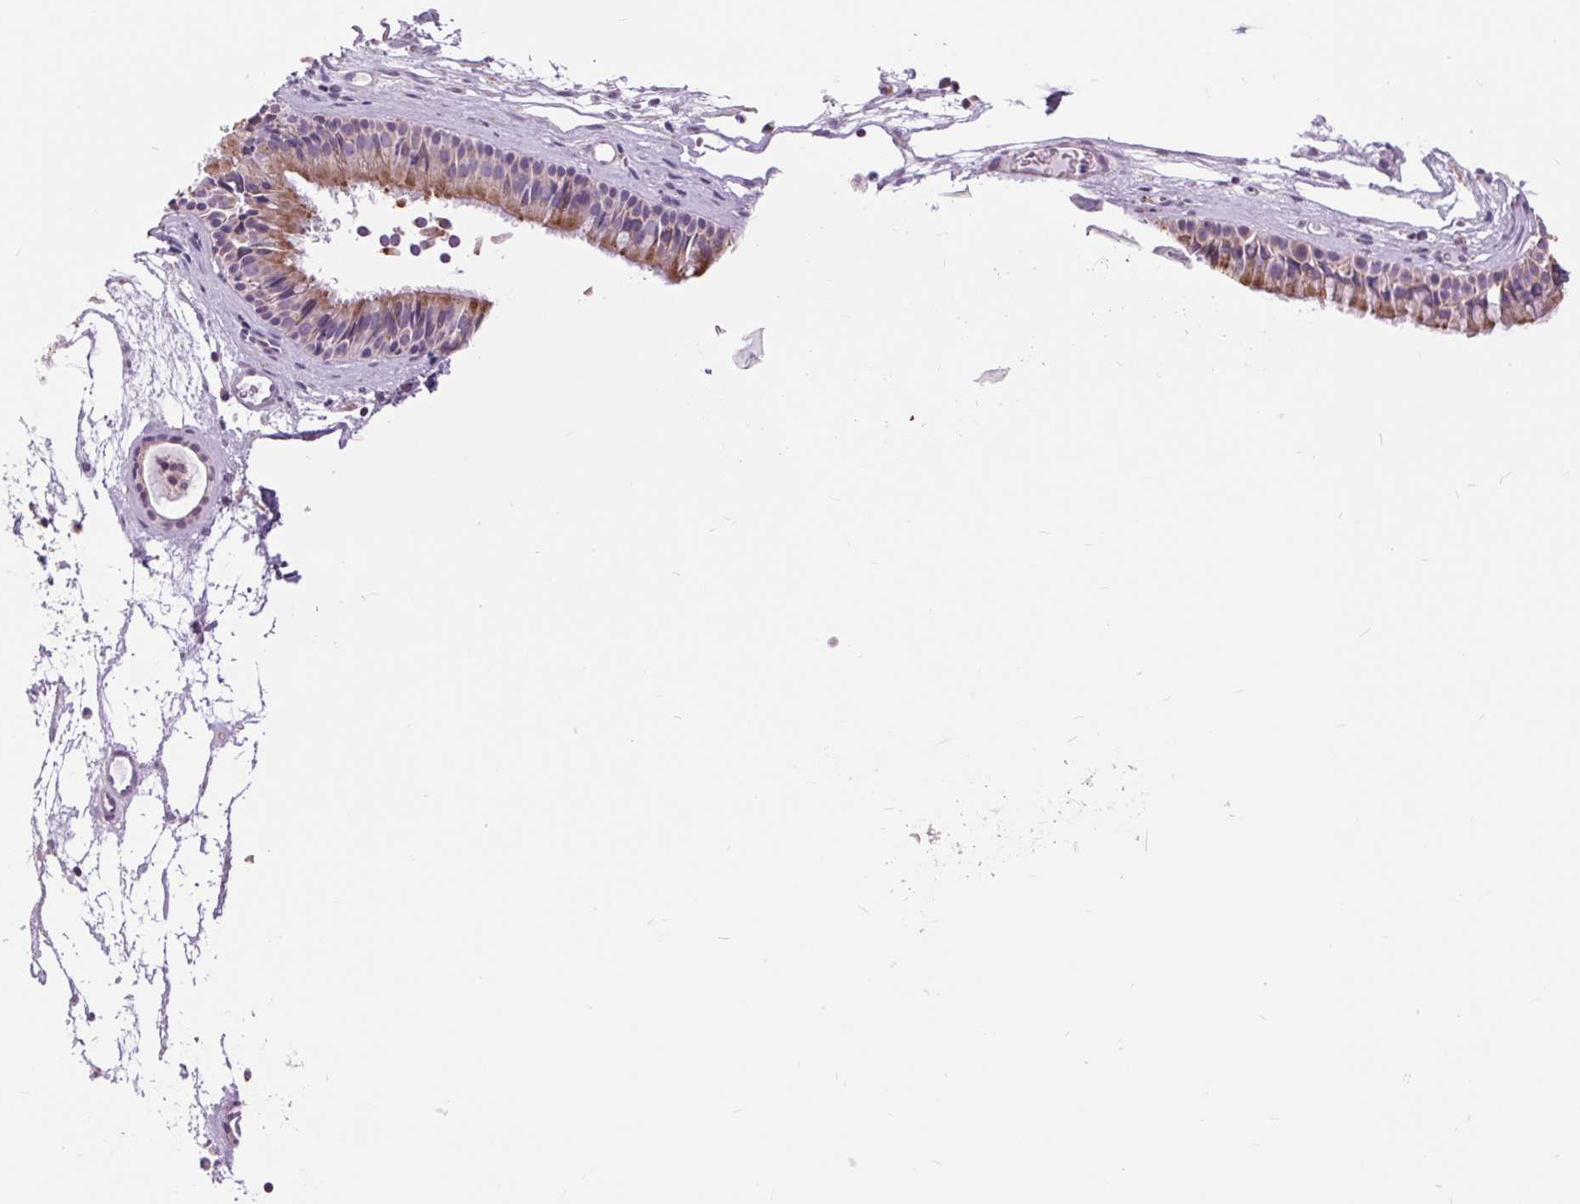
{"staining": {"intensity": "moderate", "quantity": "25%-75%", "location": "cytoplasmic/membranous"}, "tissue": "nasopharynx", "cell_type": "Respiratory epithelial cells", "image_type": "normal", "snomed": [{"axis": "morphology", "description": "Normal tissue, NOS"}, {"axis": "topography", "description": "Nasopharynx"}], "caption": "Protein expression analysis of unremarkable human nasopharynx reveals moderate cytoplasmic/membranous expression in approximately 25%-75% of respiratory epithelial cells. The staining was performed using DAB to visualize the protein expression in brown, while the nuclei were stained in blue with hematoxylin (Magnification: 20x).", "gene": "ATP5PB", "patient": {"sex": "female", "age": 52}}